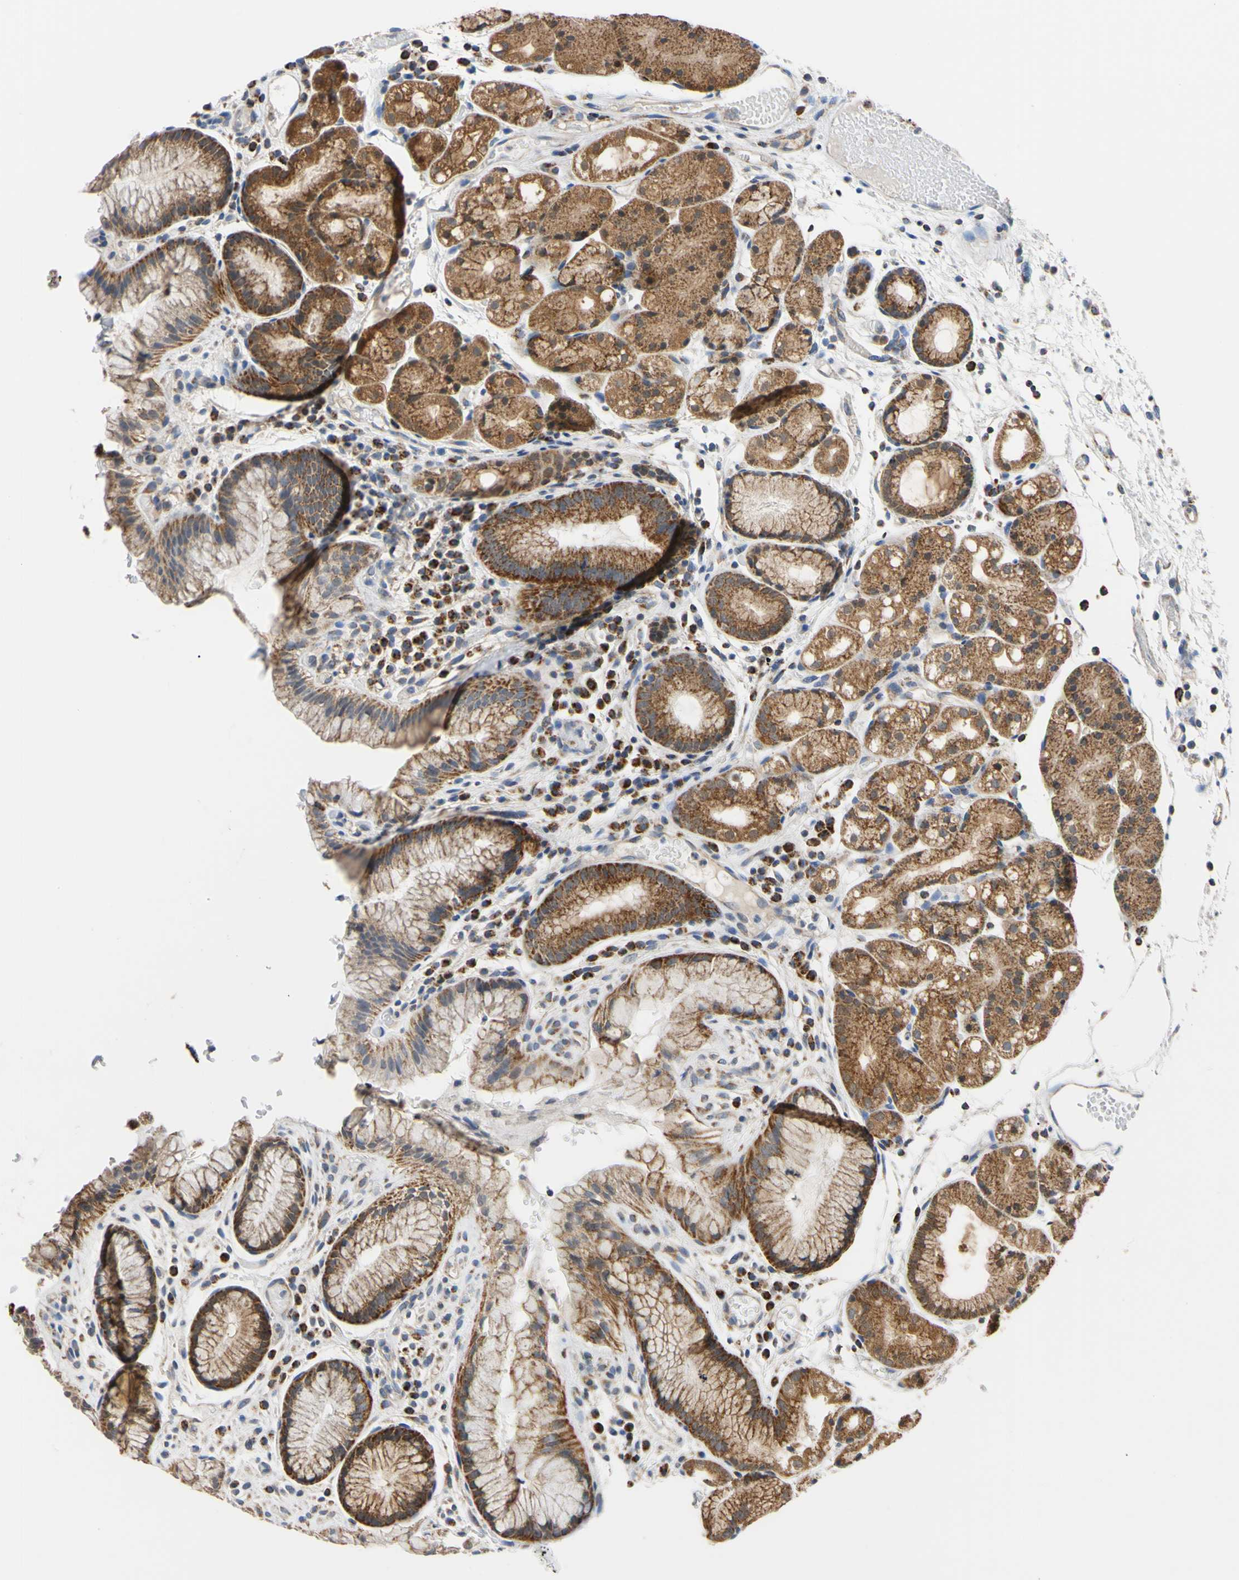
{"staining": {"intensity": "strong", "quantity": ">75%", "location": "cytoplasmic/membranous"}, "tissue": "stomach", "cell_type": "Glandular cells", "image_type": "normal", "snomed": [{"axis": "morphology", "description": "Normal tissue, NOS"}, {"axis": "topography", "description": "Stomach, upper"}], "caption": "An immunohistochemistry (IHC) photomicrograph of benign tissue is shown. Protein staining in brown highlights strong cytoplasmic/membranous positivity in stomach within glandular cells. The staining is performed using DAB (3,3'-diaminobenzidine) brown chromogen to label protein expression. The nuclei are counter-stained blue using hematoxylin.", "gene": "CLPP", "patient": {"sex": "male", "age": 72}}